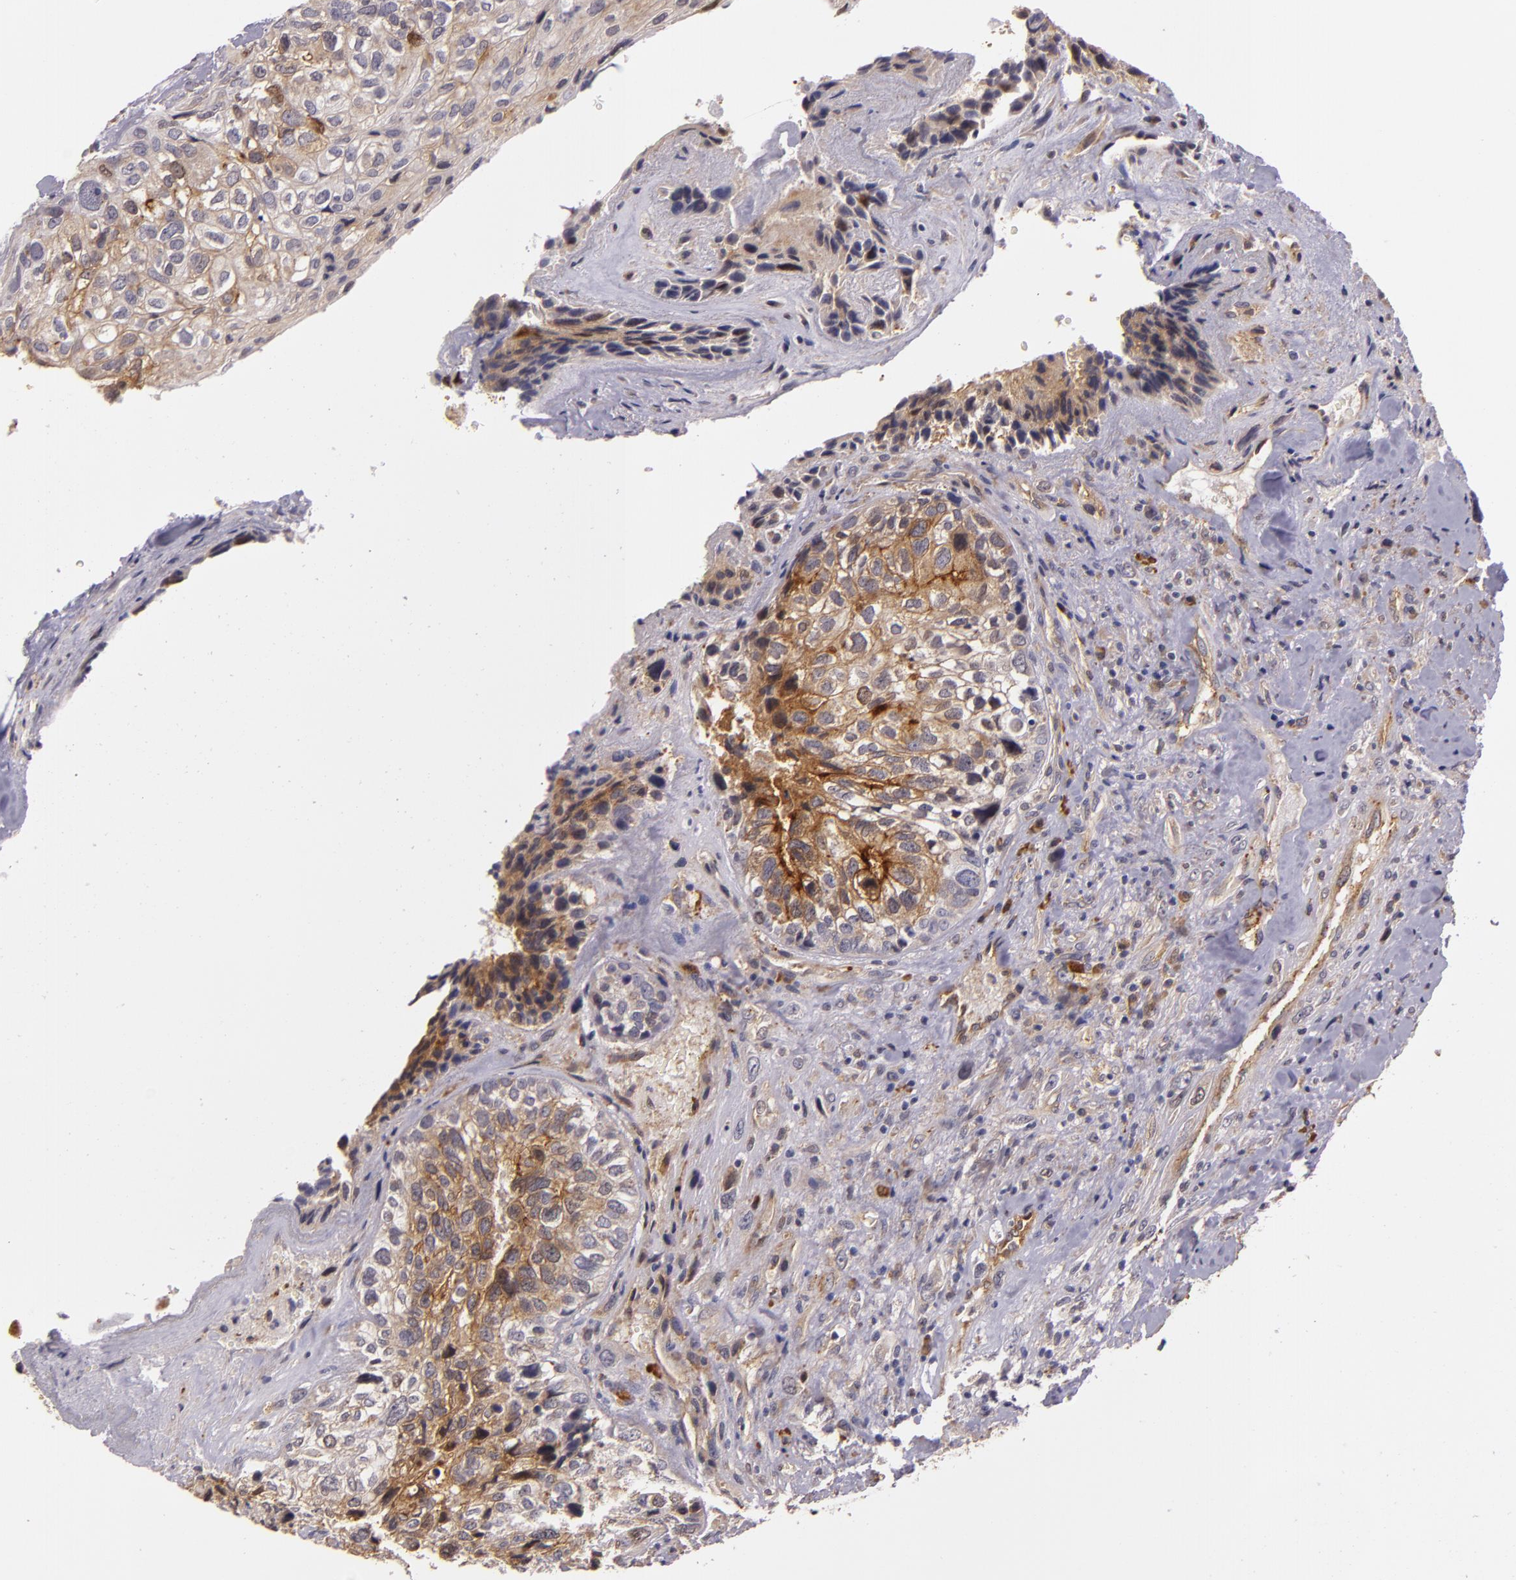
{"staining": {"intensity": "strong", "quantity": "<25%", "location": "cytoplasmic/membranous"}, "tissue": "breast cancer", "cell_type": "Tumor cells", "image_type": "cancer", "snomed": [{"axis": "morphology", "description": "Neoplasm, malignant, NOS"}, {"axis": "topography", "description": "Breast"}], "caption": "Immunohistochemistry histopathology image of neoplastic tissue: human breast cancer stained using IHC displays medium levels of strong protein expression localized specifically in the cytoplasmic/membranous of tumor cells, appearing as a cytoplasmic/membranous brown color.", "gene": "SYTL4", "patient": {"sex": "female", "age": 50}}